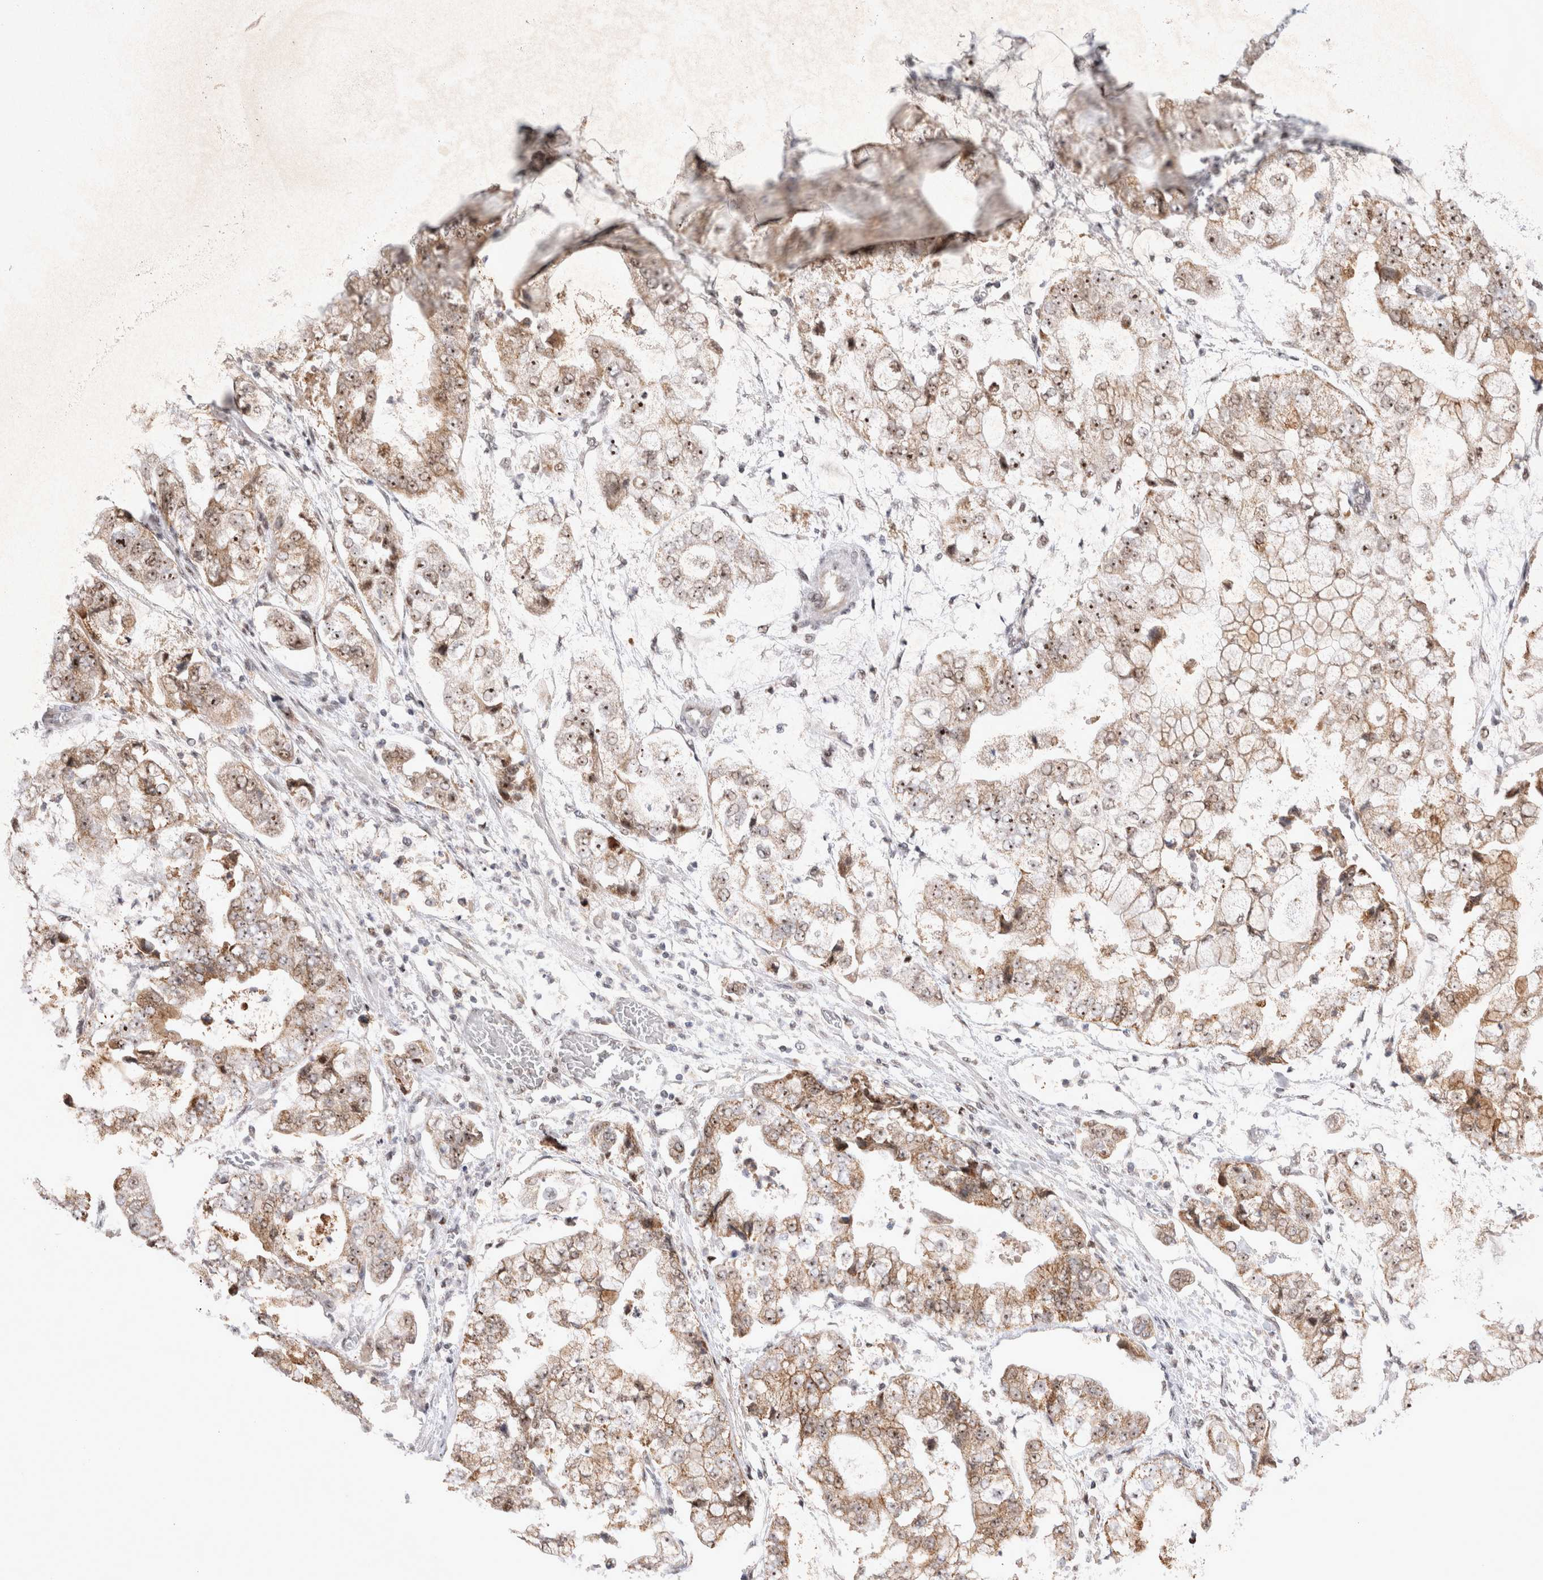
{"staining": {"intensity": "moderate", "quantity": ">75%", "location": "cytoplasmic/membranous,nuclear"}, "tissue": "stomach cancer", "cell_type": "Tumor cells", "image_type": "cancer", "snomed": [{"axis": "morphology", "description": "Adenocarcinoma, NOS"}, {"axis": "topography", "description": "Stomach"}], "caption": "This micrograph exhibits immunohistochemistry staining of human stomach cancer (adenocarcinoma), with medium moderate cytoplasmic/membranous and nuclear positivity in about >75% of tumor cells.", "gene": "MRPL37", "patient": {"sex": "male", "age": 76}}